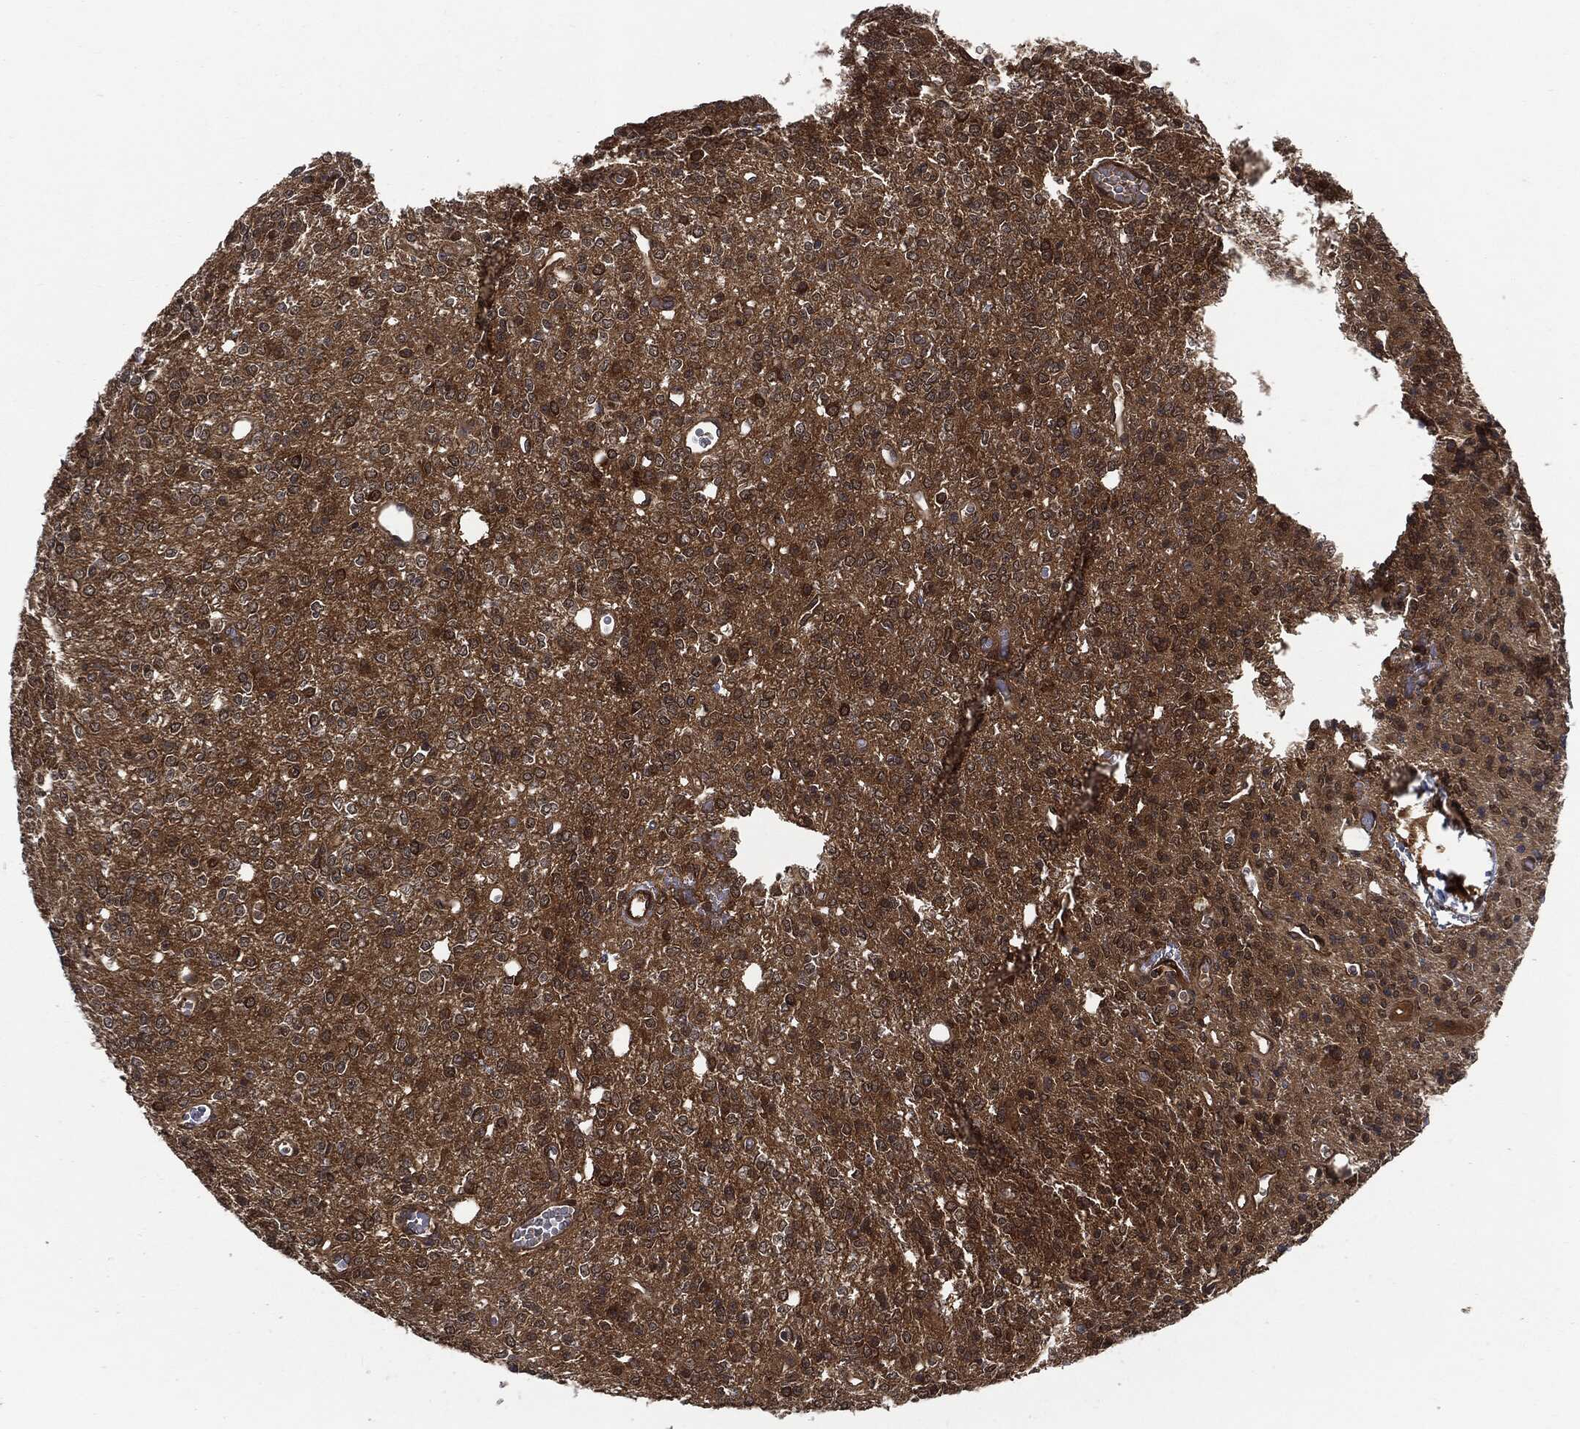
{"staining": {"intensity": "moderate", "quantity": "25%-75%", "location": "cytoplasmic/membranous"}, "tissue": "glioma", "cell_type": "Tumor cells", "image_type": "cancer", "snomed": [{"axis": "morphology", "description": "Glioma, malignant, Low grade"}, {"axis": "topography", "description": "Brain"}], "caption": "Immunohistochemistry micrograph of human malignant glioma (low-grade) stained for a protein (brown), which reveals medium levels of moderate cytoplasmic/membranous expression in approximately 25%-75% of tumor cells.", "gene": "XPNPEP1", "patient": {"sex": "female", "age": 45}}